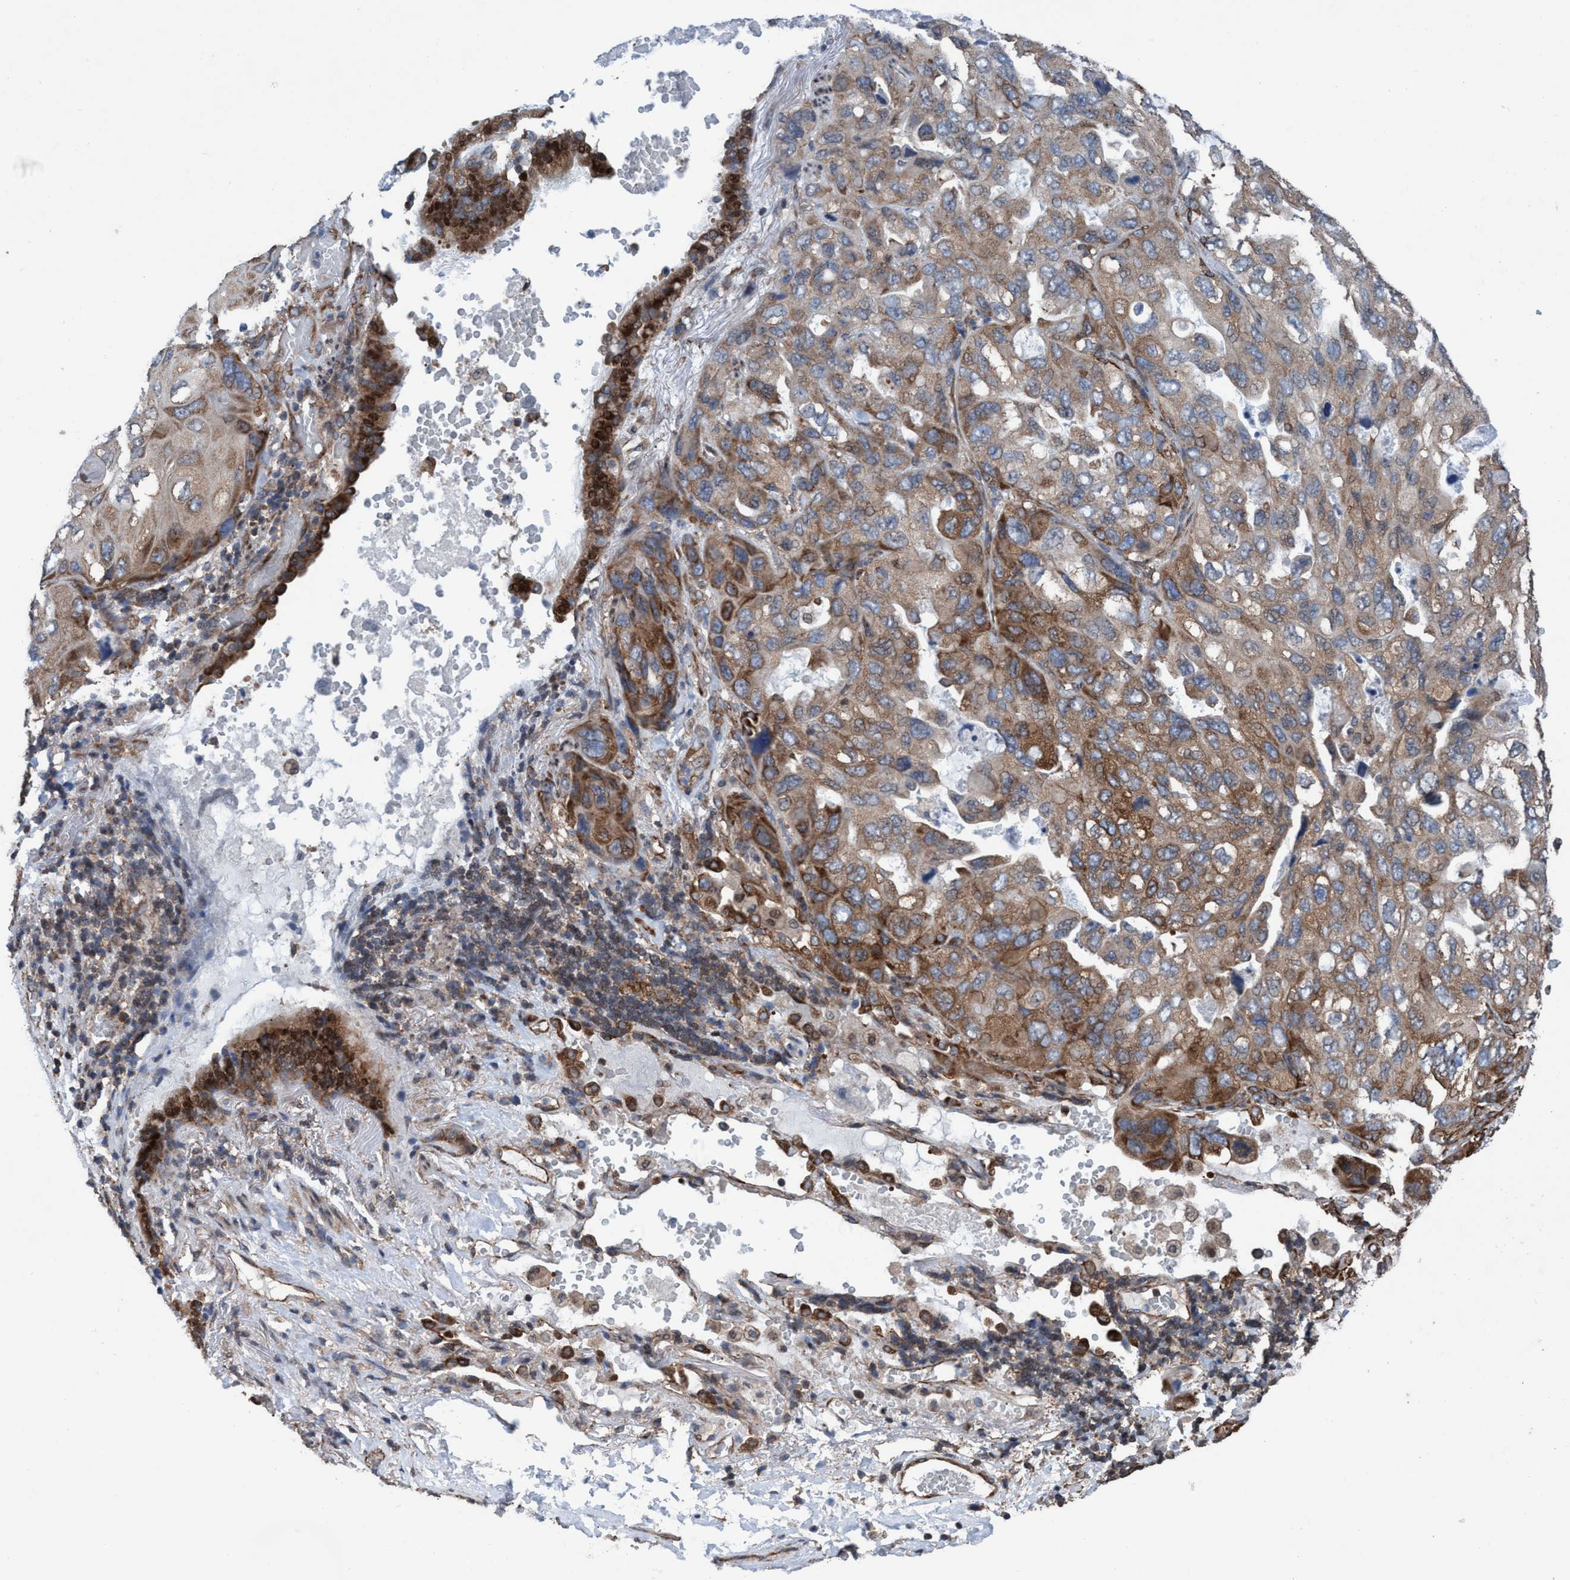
{"staining": {"intensity": "moderate", "quantity": ">75%", "location": "cytoplasmic/membranous"}, "tissue": "lung cancer", "cell_type": "Tumor cells", "image_type": "cancer", "snomed": [{"axis": "morphology", "description": "Squamous cell carcinoma, NOS"}, {"axis": "topography", "description": "Lung"}], "caption": "This is an image of immunohistochemistry (IHC) staining of lung squamous cell carcinoma, which shows moderate expression in the cytoplasmic/membranous of tumor cells.", "gene": "METAP2", "patient": {"sex": "female", "age": 73}}